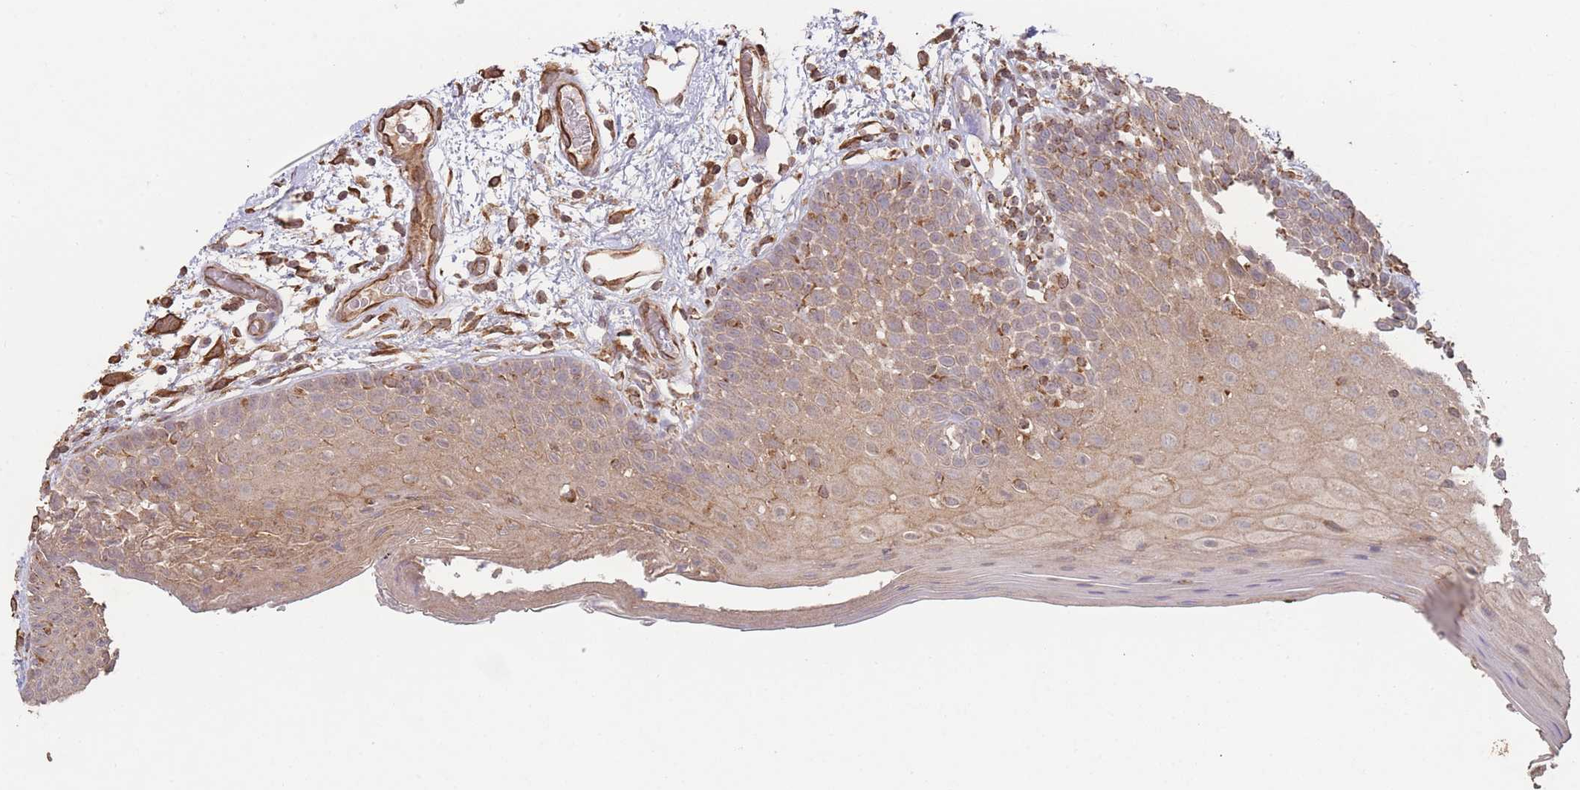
{"staining": {"intensity": "weak", "quantity": ">75%", "location": "cytoplasmic/membranous"}, "tissue": "oral mucosa", "cell_type": "Squamous epithelial cells", "image_type": "normal", "snomed": [{"axis": "morphology", "description": "Normal tissue, NOS"}, {"axis": "morphology", "description": "Squamous cell carcinoma, NOS"}, {"axis": "topography", "description": "Oral tissue"}, {"axis": "topography", "description": "Tounge, NOS"}, {"axis": "topography", "description": "Head-Neck"}], "caption": "An image of oral mucosa stained for a protein reveals weak cytoplasmic/membranous brown staining in squamous epithelial cells.", "gene": "PXMP4", "patient": {"sex": "male", "age": 76}}